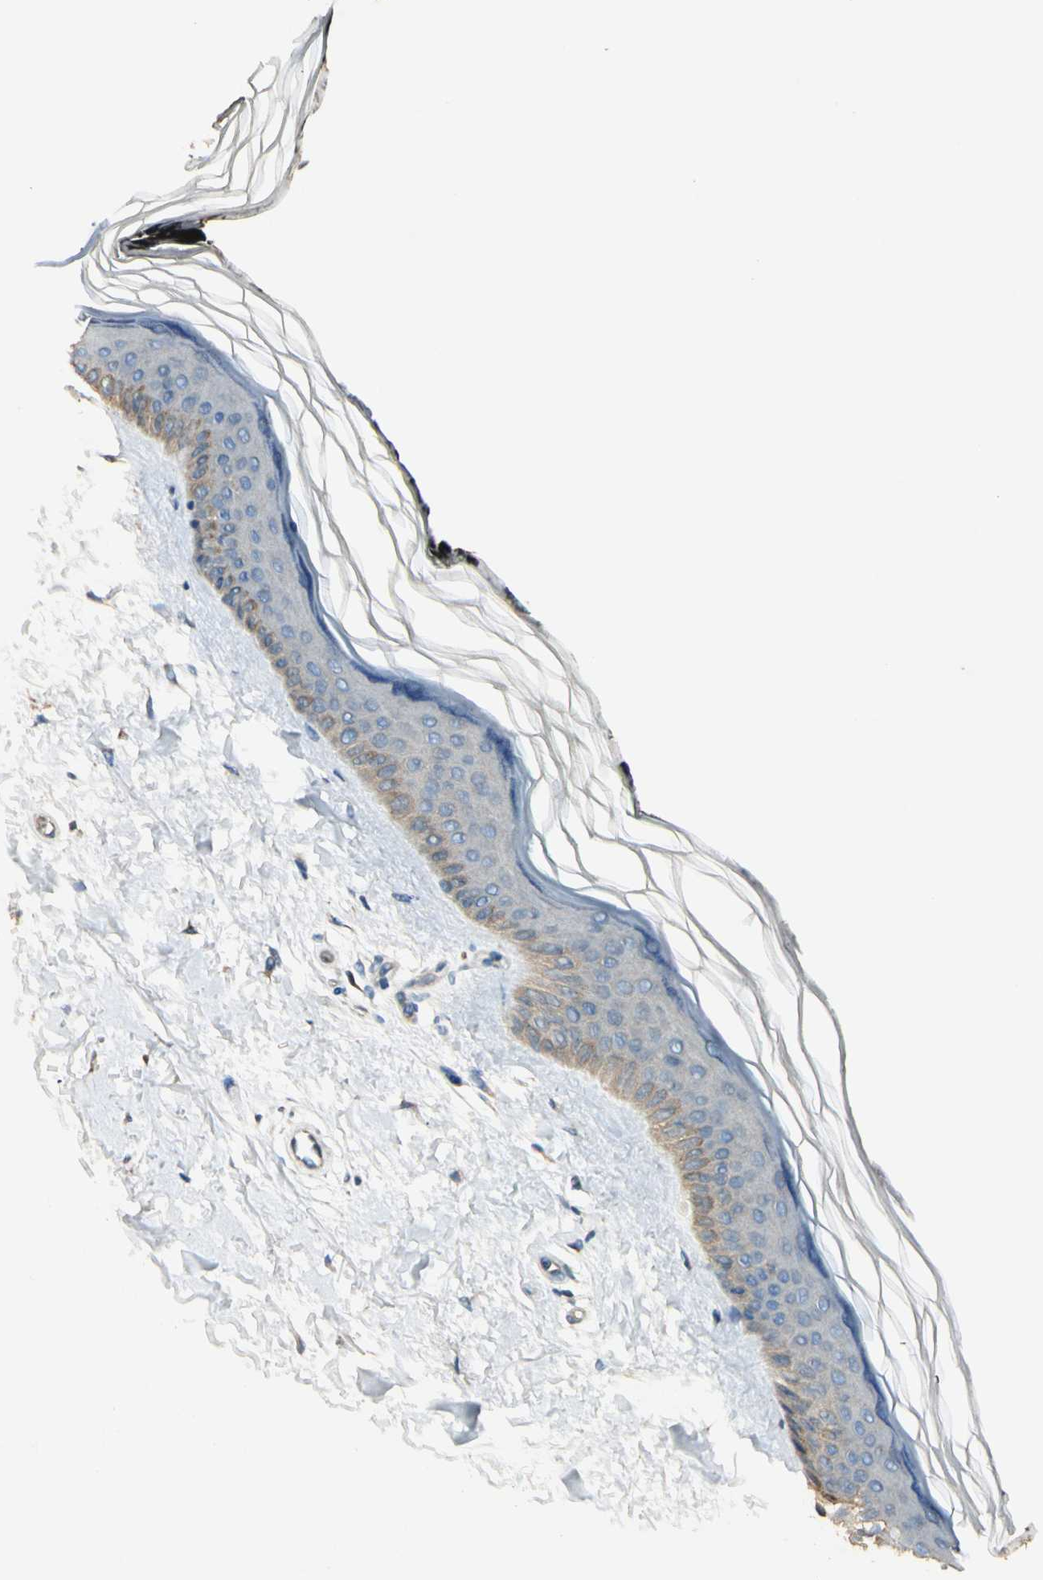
{"staining": {"intensity": "weak", "quantity": "25%-75%", "location": "cytoplasmic/membranous"}, "tissue": "skin", "cell_type": "Fibroblasts", "image_type": "normal", "snomed": [{"axis": "morphology", "description": "Normal tissue, NOS"}, {"axis": "topography", "description": "Skin"}], "caption": "Normal skin shows weak cytoplasmic/membranous expression in about 25%-75% of fibroblasts Nuclei are stained in blue..", "gene": "PLXNA1", "patient": {"sex": "female", "age": 19}}